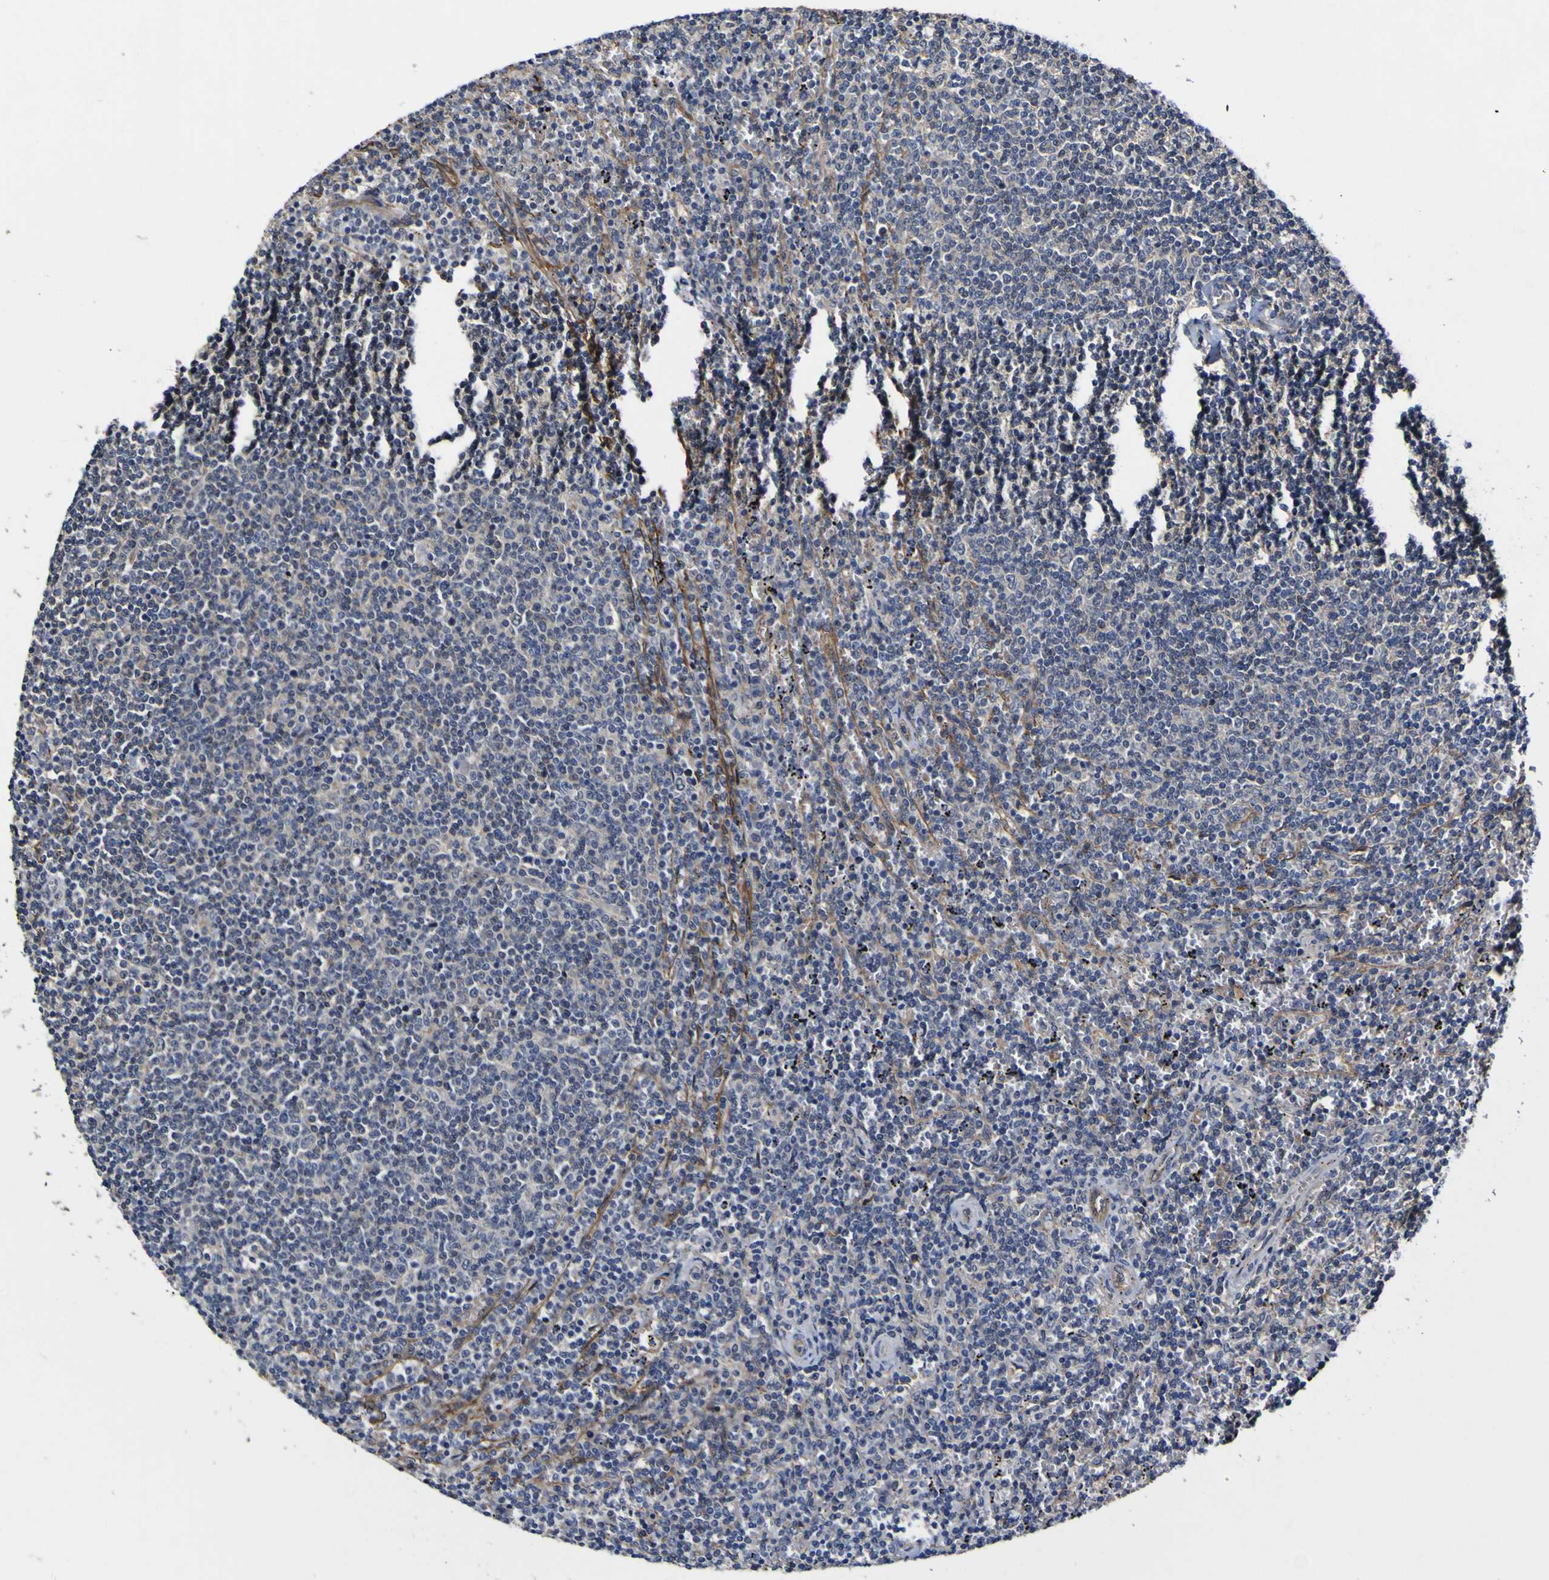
{"staining": {"intensity": "negative", "quantity": "none", "location": "none"}, "tissue": "lymphoma", "cell_type": "Tumor cells", "image_type": "cancer", "snomed": [{"axis": "morphology", "description": "Malignant lymphoma, non-Hodgkin's type, Low grade"}, {"axis": "topography", "description": "Spleen"}], "caption": "A photomicrograph of lymphoma stained for a protein reveals no brown staining in tumor cells. (Stains: DAB IHC with hematoxylin counter stain, Microscopy: brightfield microscopy at high magnification).", "gene": "CCL2", "patient": {"sex": "female", "age": 50}}